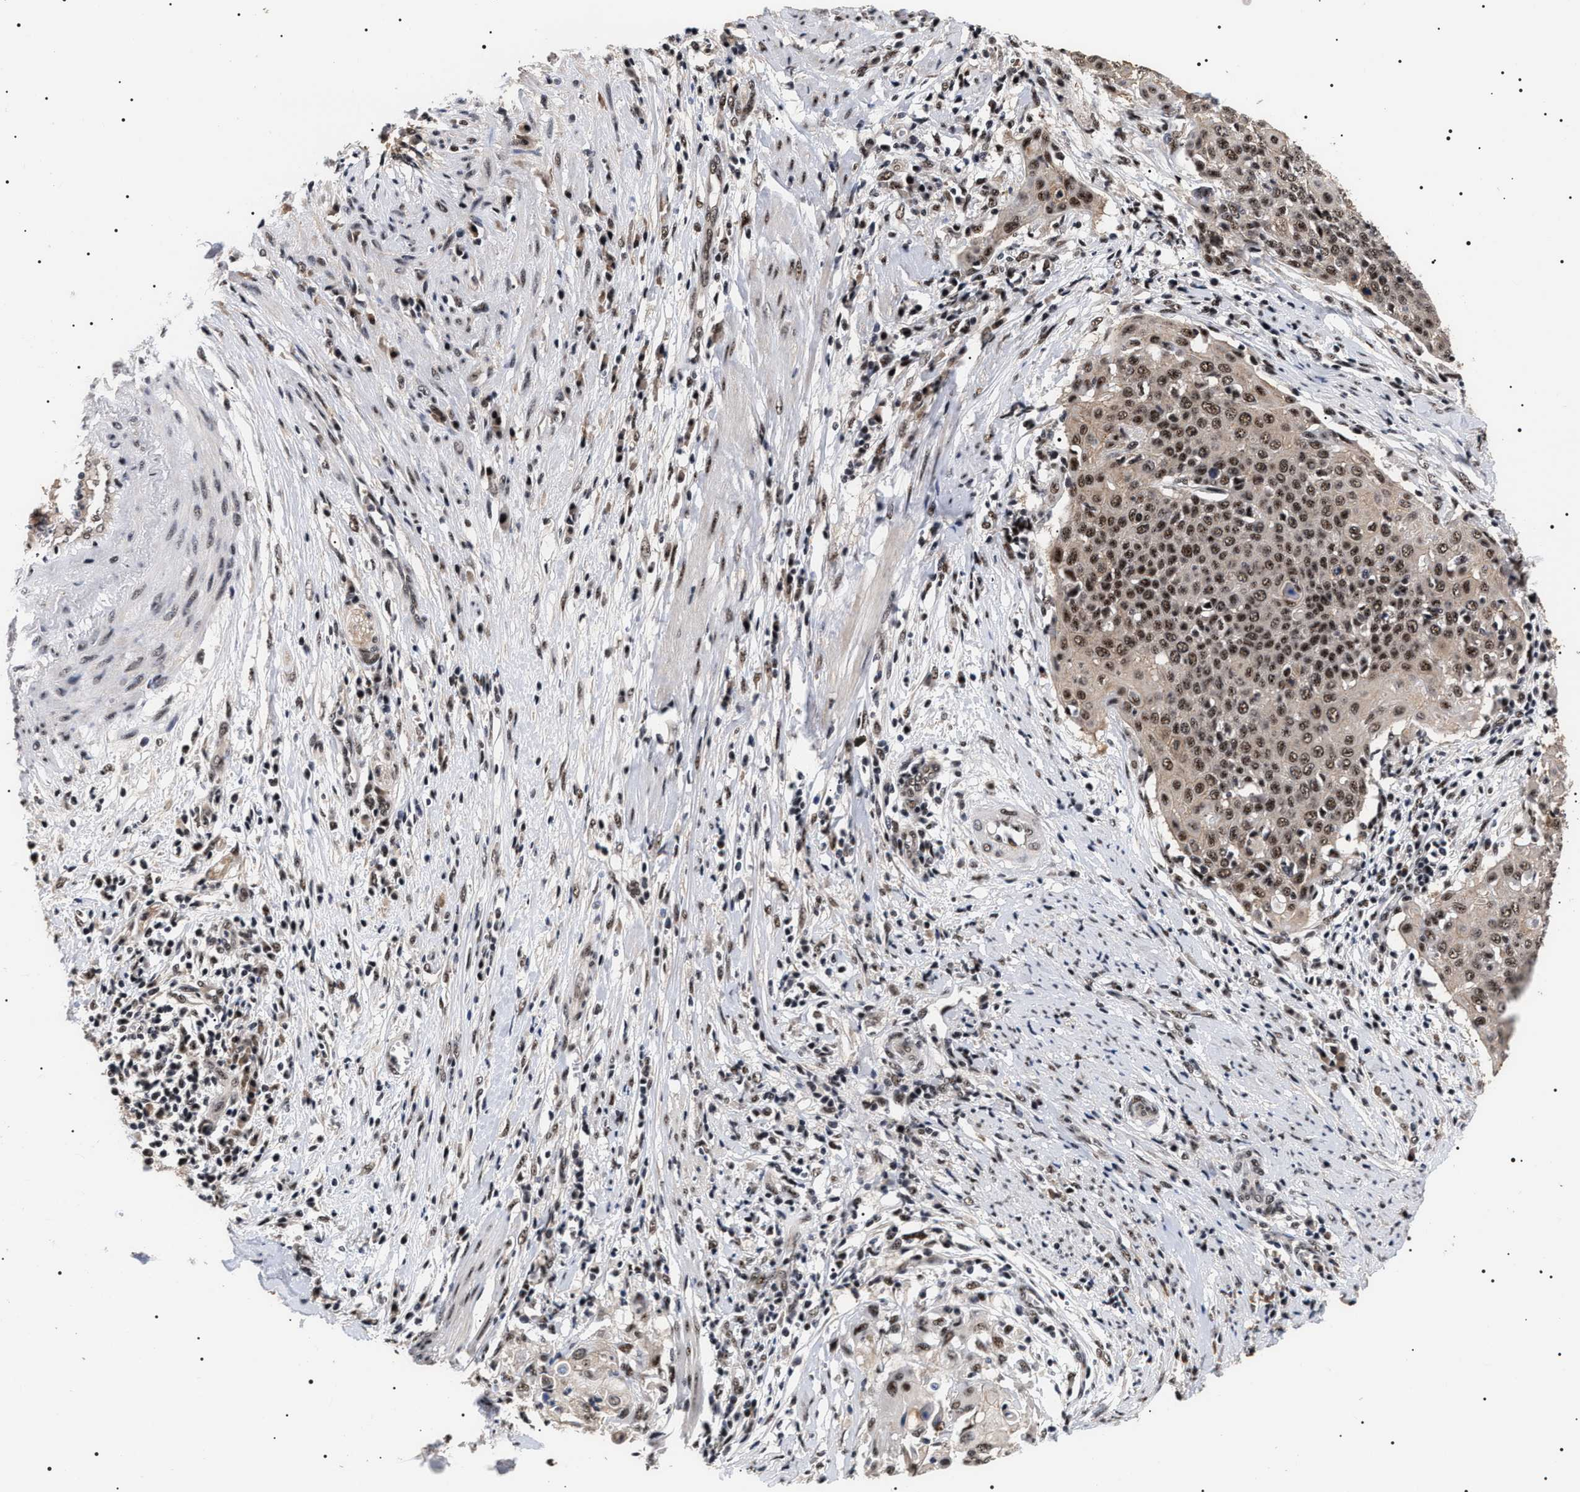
{"staining": {"intensity": "moderate", "quantity": ">75%", "location": "nuclear"}, "tissue": "cervical cancer", "cell_type": "Tumor cells", "image_type": "cancer", "snomed": [{"axis": "morphology", "description": "Squamous cell carcinoma, NOS"}, {"axis": "topography", "description": "Cervix"}], "caption": "IHC (DAB) staining of cervical cancer demonstrates moderate nuclear protein positivity in approximately >75% of tumor cells.", "gene": "CAAP1", "patient": {"sex": "female", "age": 39}}